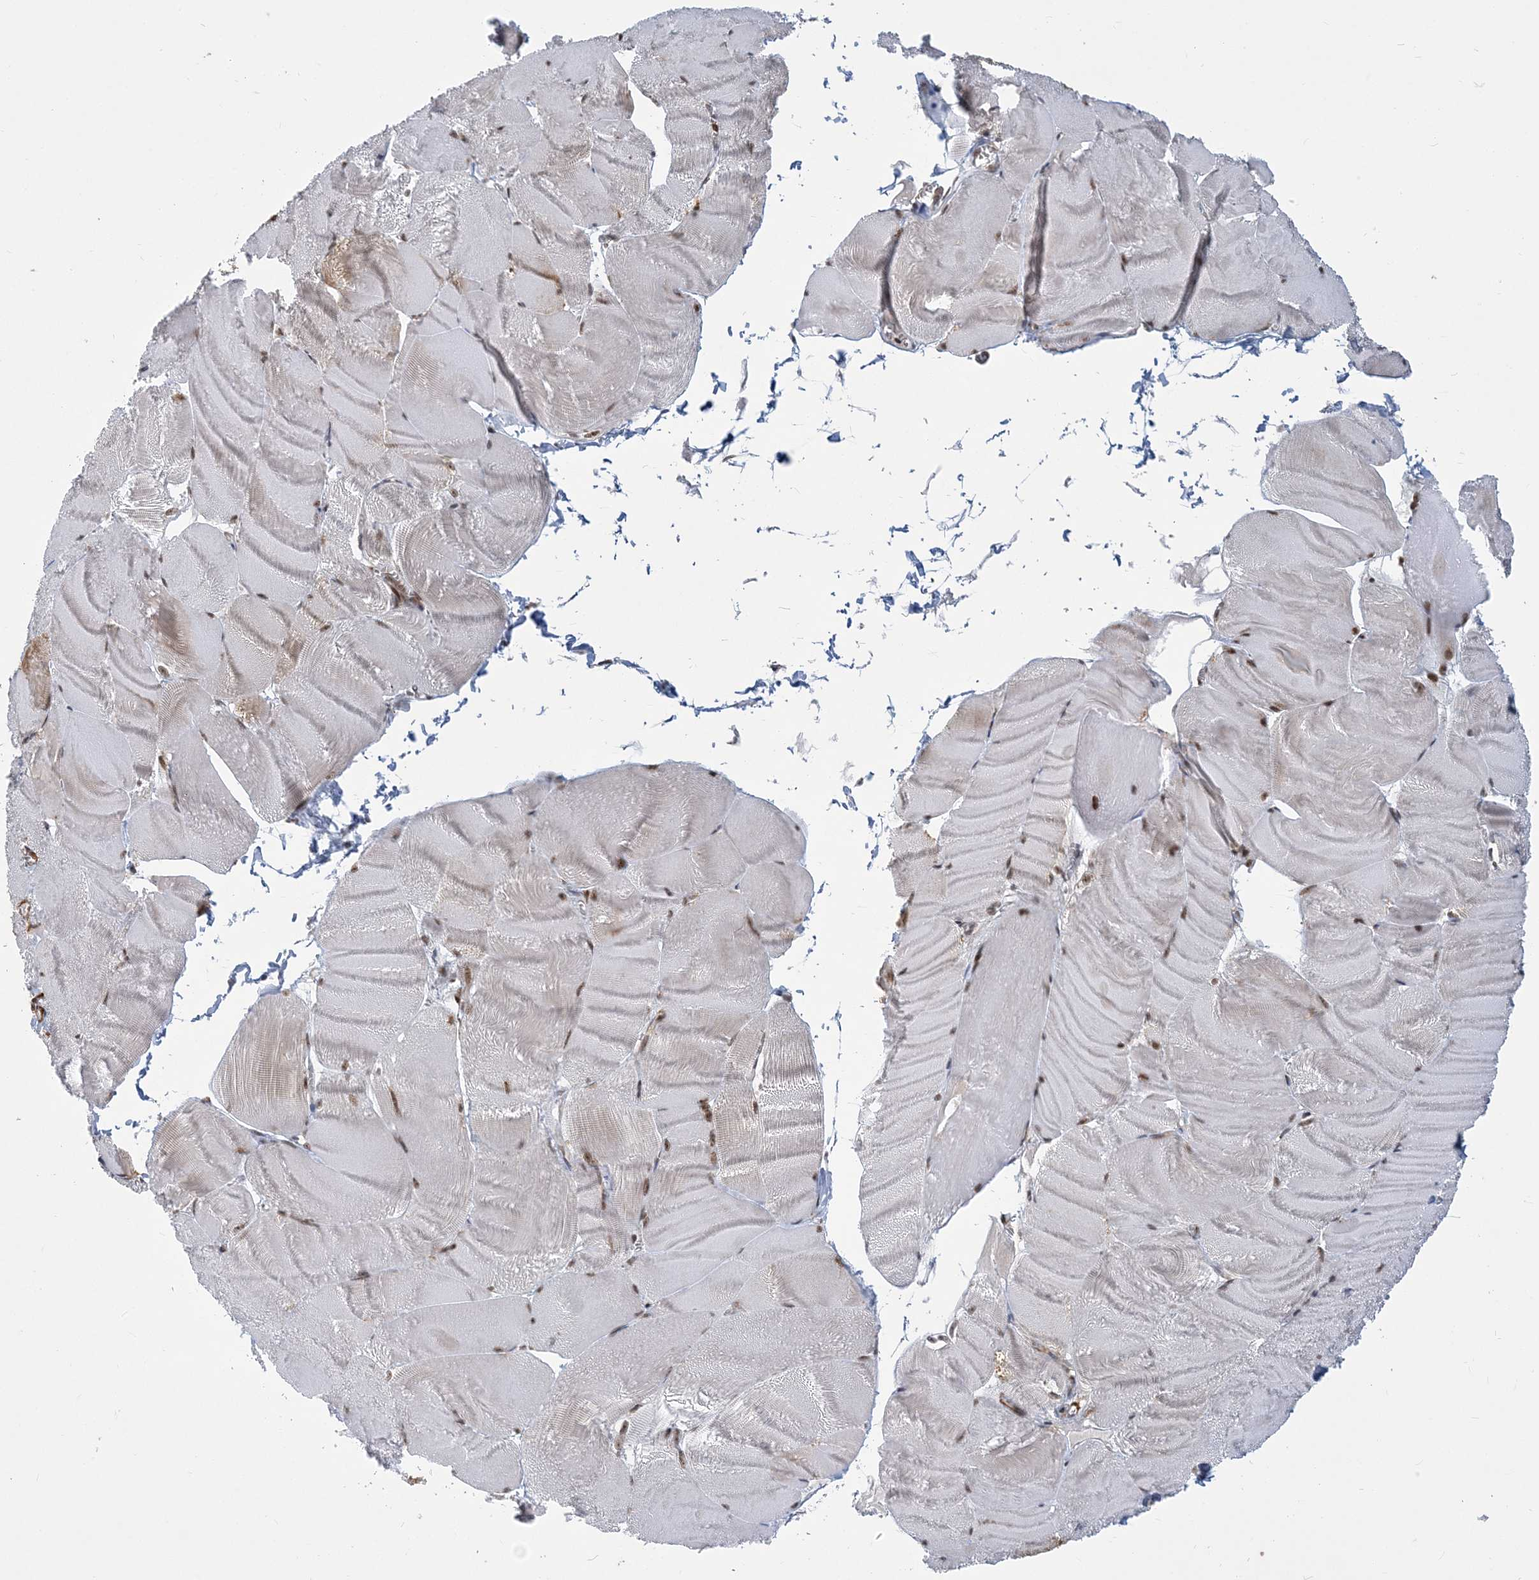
{"staining": {"intensity": "moderate", "quantity": ">75%", "location": "nuclear"}, "tissue": "skeletal muscle", "cell_type": "Myocytes", "image_type": "normal", "snomed": [{"axis": "morphology", "description": "Normal tissue, NOS"}, {"axis": "morphology", "description": "Basal cell carcinoma"}, {"axis": "topography", "description": "Skeletal muscle"}], "caption": "Immunohistochemistry (IHC) image of normal human skeletal muscle stained for a protein (brown), which shows medium levels of moderate nuclear expression in approximately >75% of myocytes.", "gene": "PLRG1", "patient": {"sex": "female", "age": 64}}